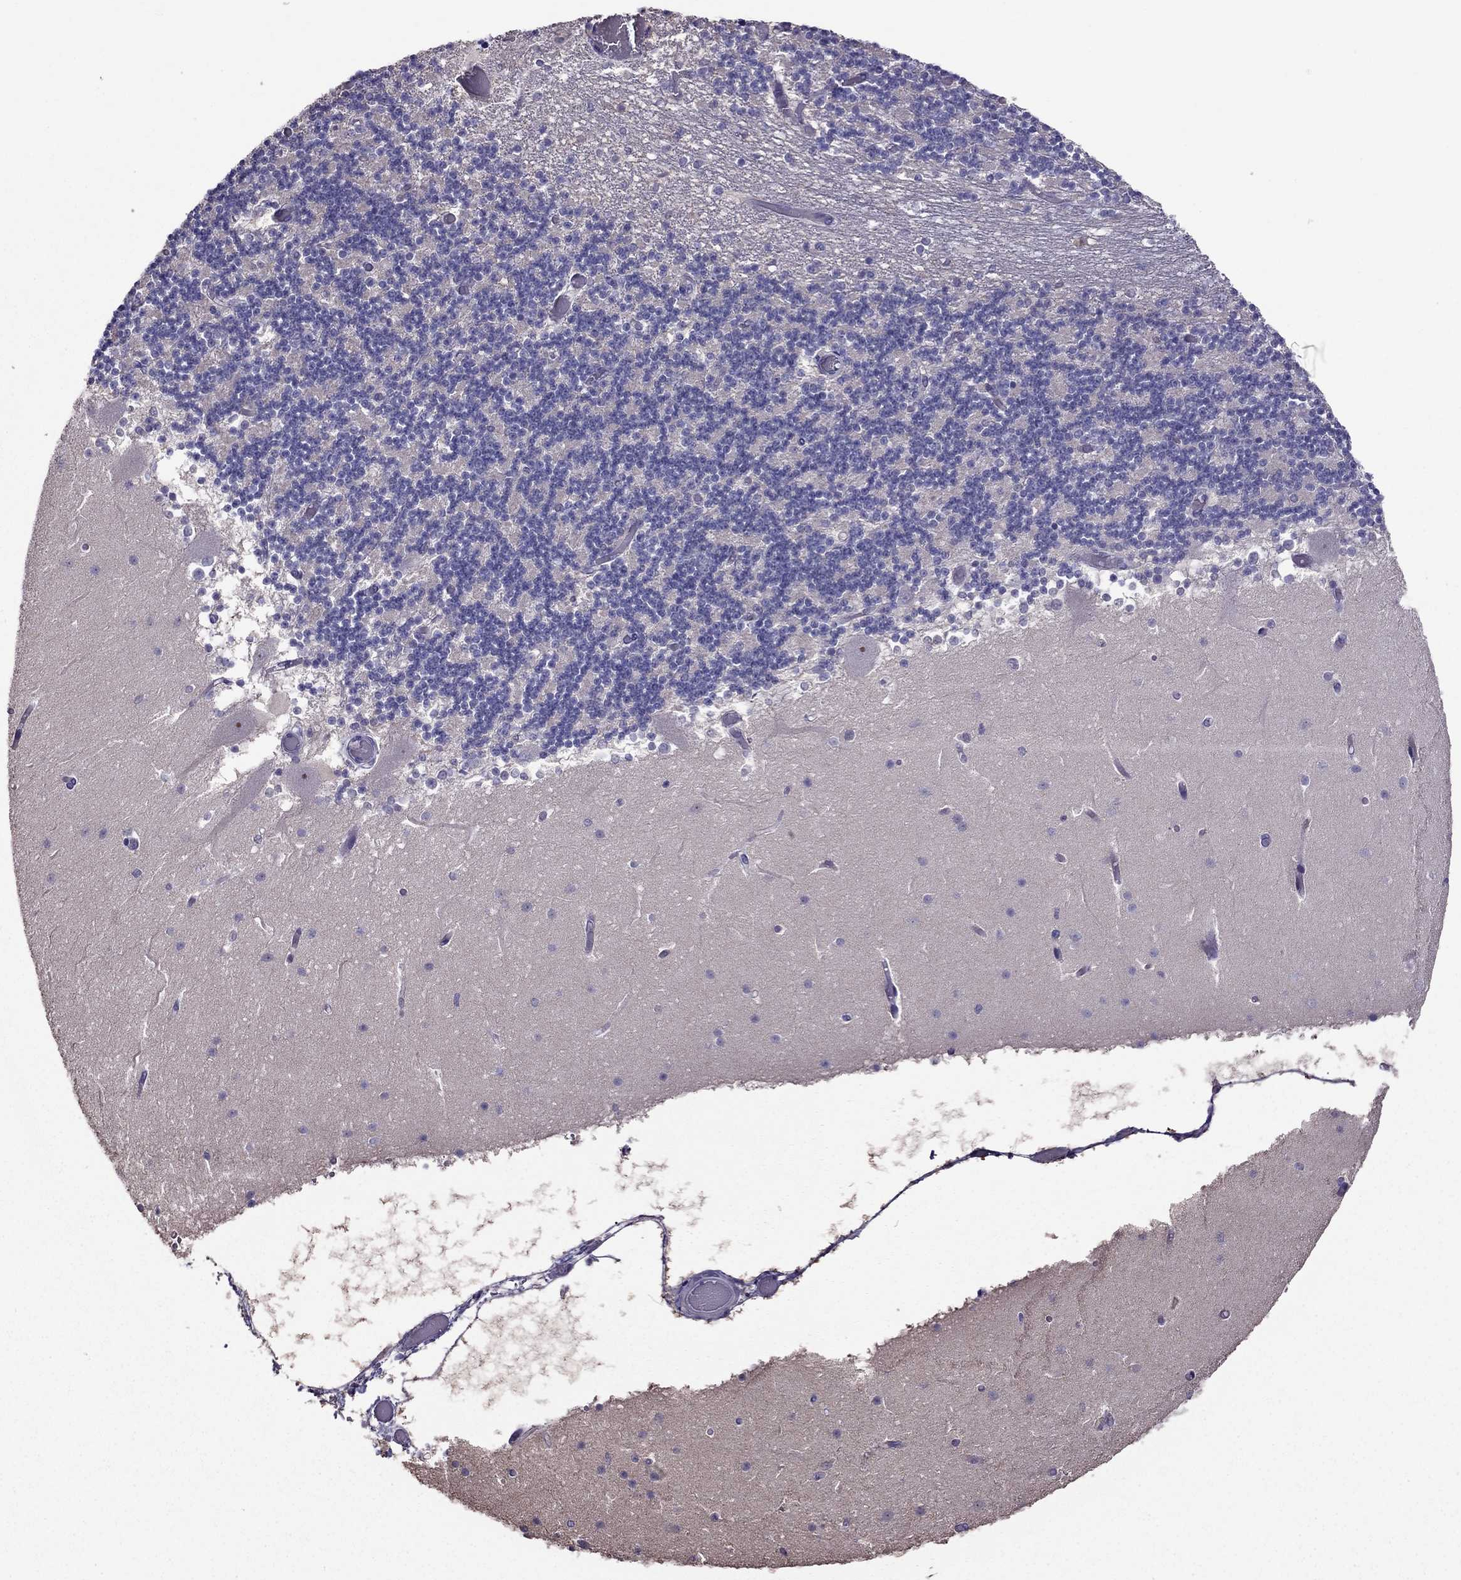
{"staining": {"intensity": "negative", "quantity": "none", "location": "none"}, "tissue": "cerebellum", "cell_type": "Cells in granular layer", "image_type": "normal", "snomed": [{"axis": "morphology", "description": "Normal tissue, NOS"}, {"axis": "topography", "description": "Cerebellum"}], "caption": "Cells in granular layer are negative for protein expression in benign human cerebellum. (Immunohistochemistry, brightfield microscopy, high magnification).", "gene": "LRRC46", "patient": {"sex": "female", "age": 28}}